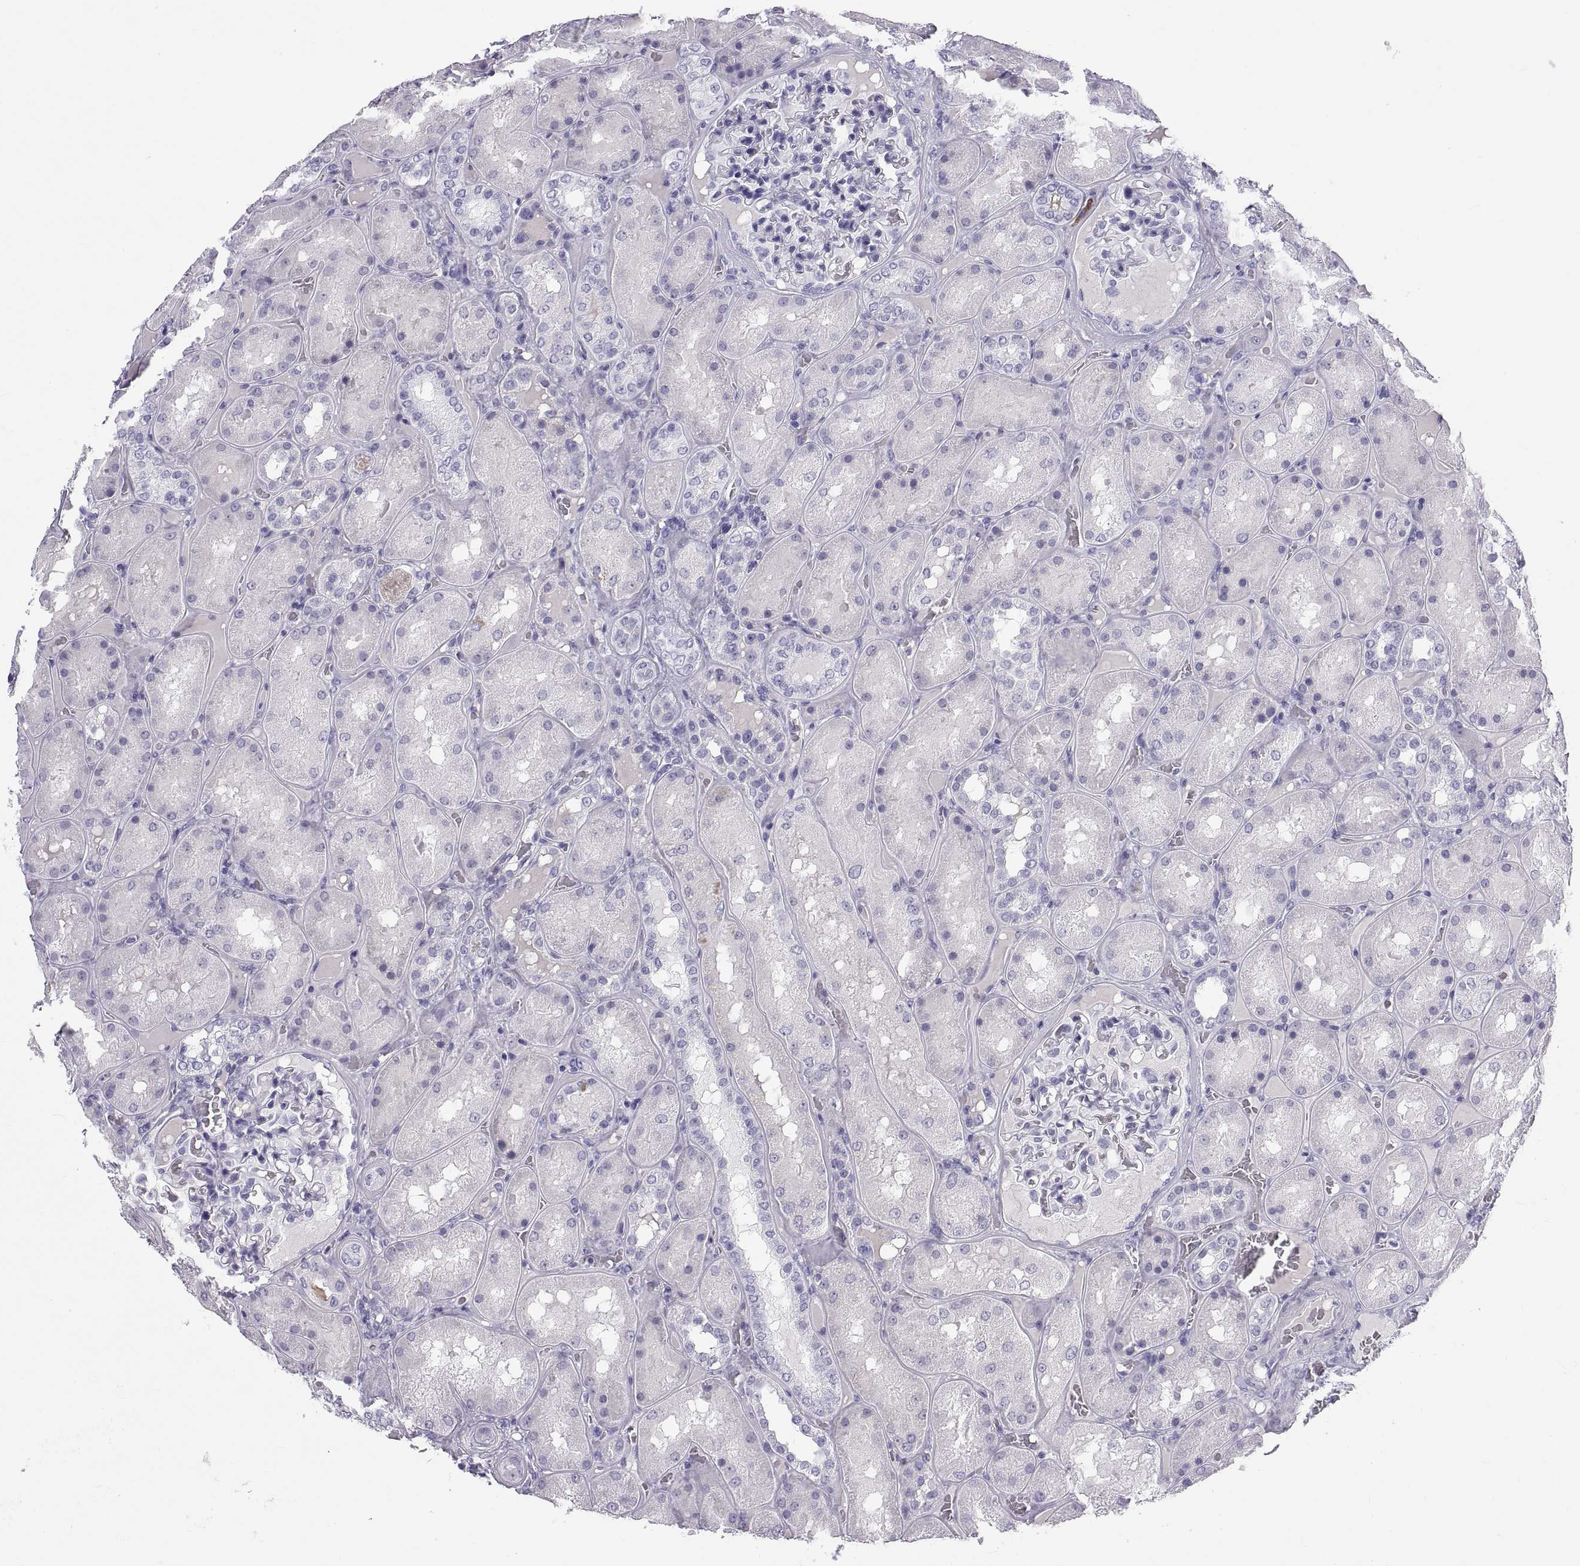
{"staining": {"intensity": "negative", "quantity": "none", "location": "none"}, "tissue": "kidney", "cell_type": "Cells in glomeruli", "image_type": "normal", "snomed": [{"axis": "morphology", "description": "Normal tissue, NOS"}, {"axis": "topography", "description": "Kidney"}], "caption": "Kidney stained for a protein using immunohistochemistry reveals no staining cells in glomeruli.", "gene": "CT47A10", "patient": {"sex": "male", "age": 73}}